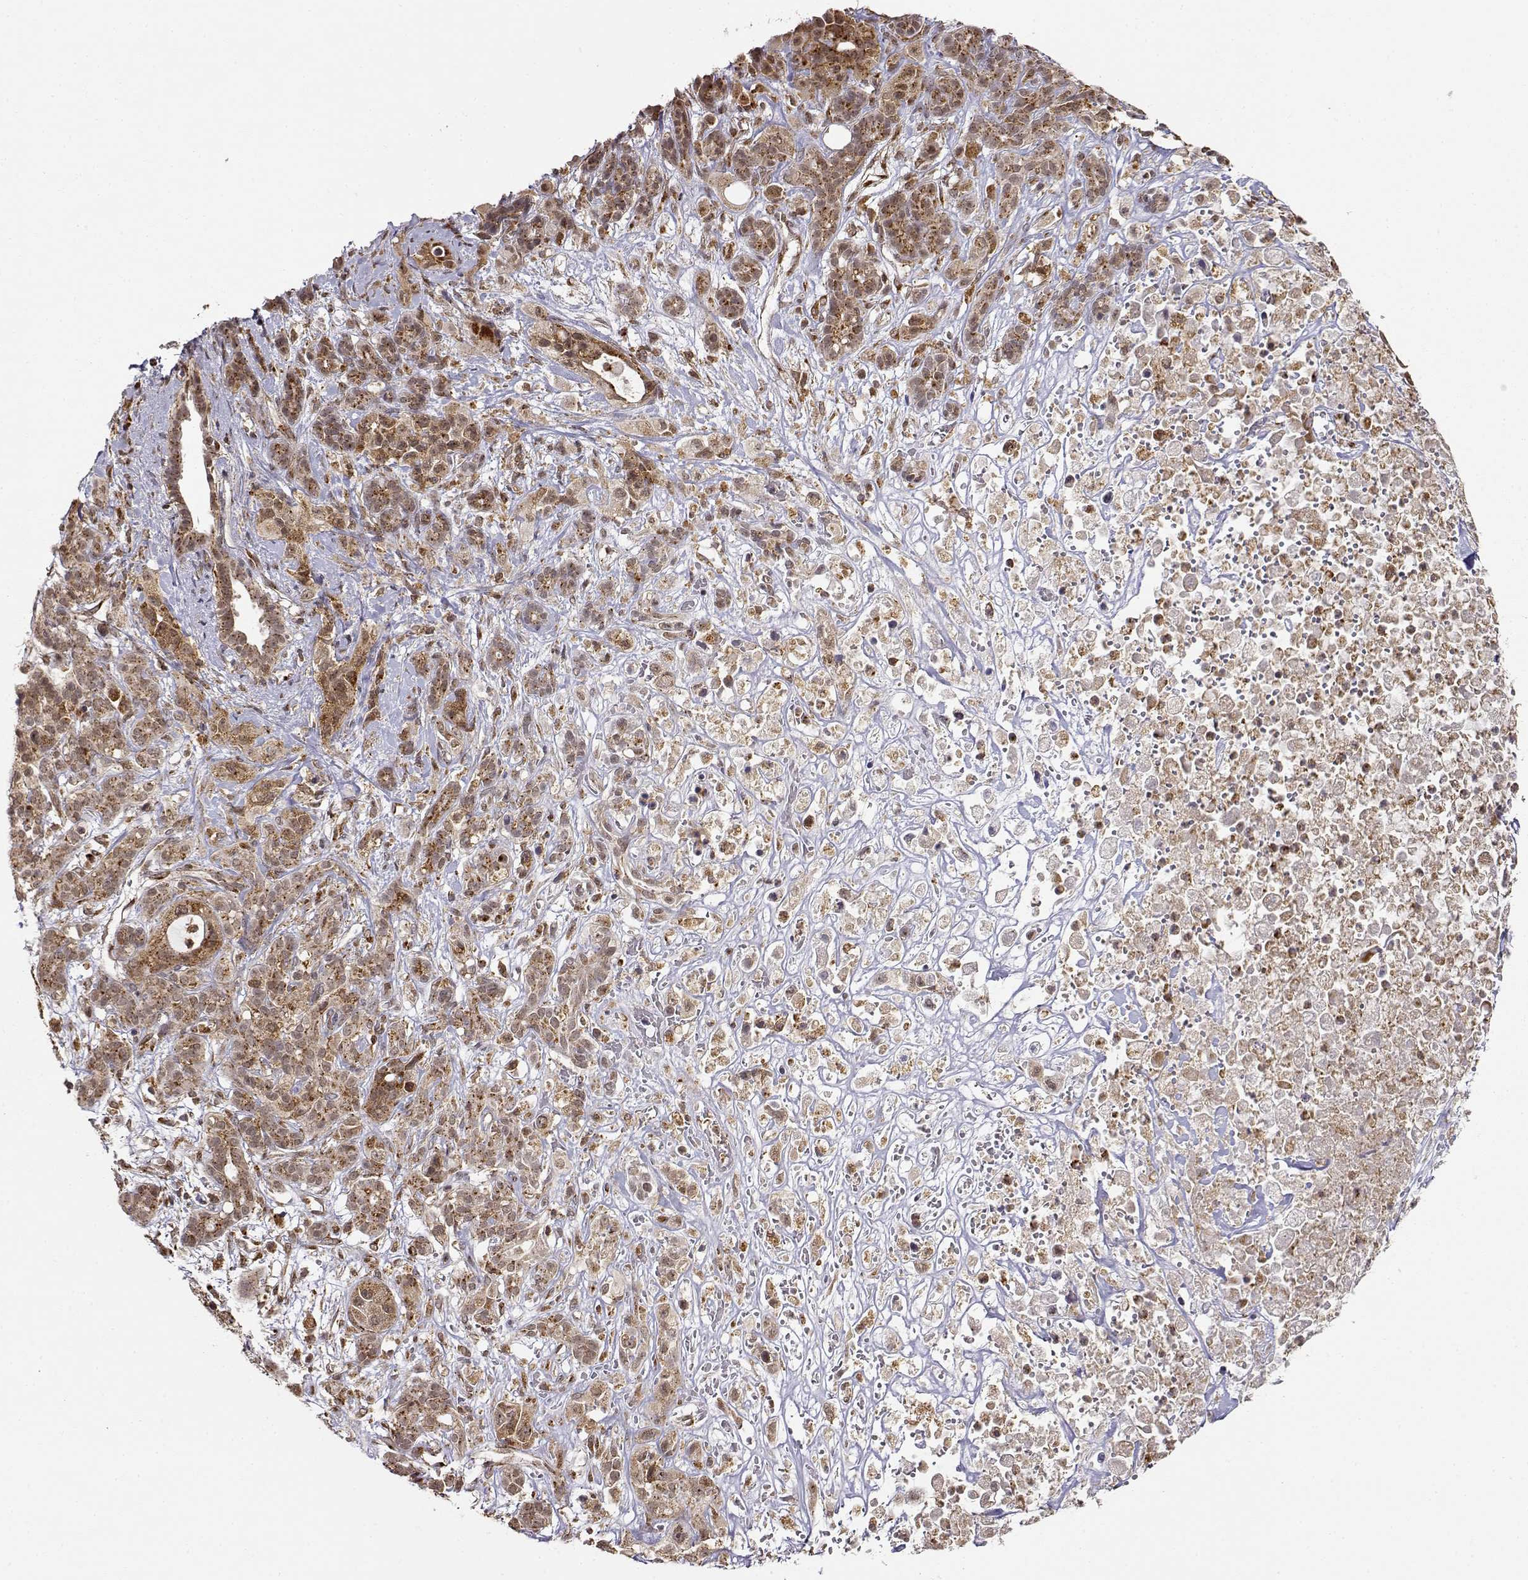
{"staining": {"intensity": "strong", "quantity": ">75%", "location": "cytoplasmic/membranous"}, "tissue": "pancreatic cancer", "cell_type": "Tumor cells", "image_type": "cancer", "snomed": [{"axis": "morphology", "description": "Adenocarcinoma, NOS"}, {"axis": "topography", "description": "Pancreas"}], "caption": "Pancreatic cancer (adenocarcinoma) stained for a protein (brown) demonstrates strong cytoplasmic/membranous positive expression in approximately >75% of tumor cells.", "gene": "RNF13", "patient": {"sex": "male", "age": 44}}